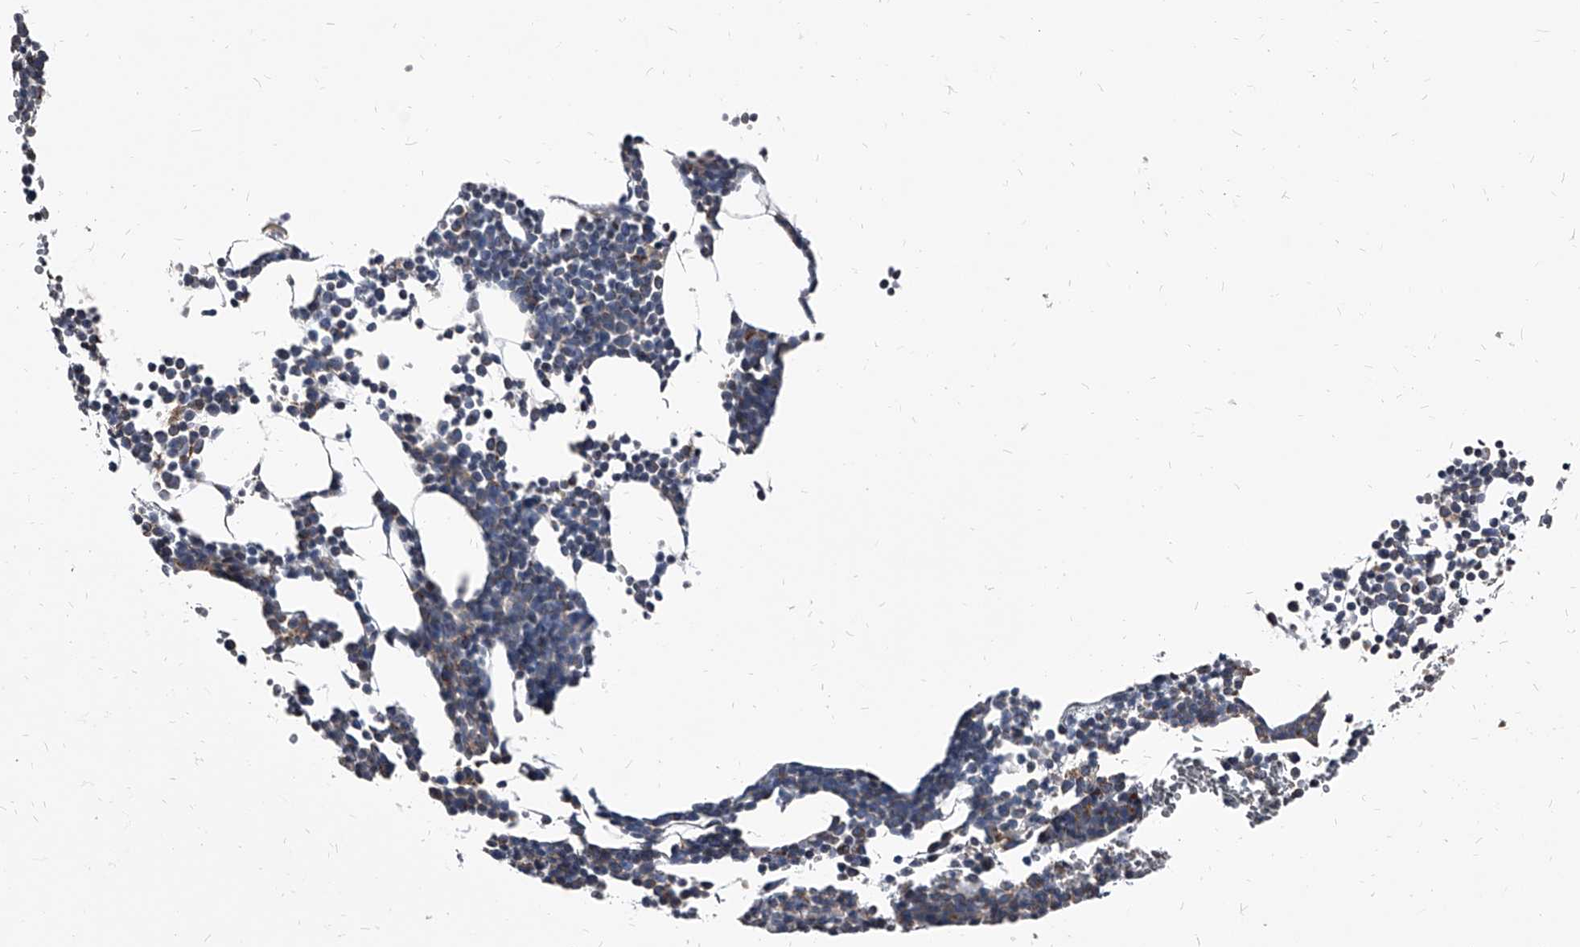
{"staining": {"intensity": "negative", "quantity": "none", "location": "none"}, "tissue": "bone marrow", "cell_type": "Hematopoietic cells", "image_type": "normal", "snomed": [{"axis": "morphology", "description": "Normal tissue, NOS"}, {"axis": "topography", "description": "Bone marrow"}], "caption": "This is a photomicrograph of immunohistochemistry (IHC) staining of unremarkable bone marrow, which shows no expression in hematopoietic cells.", "gene": "PGLYRP3", "patient": {"sex": "female", "age": 67}}